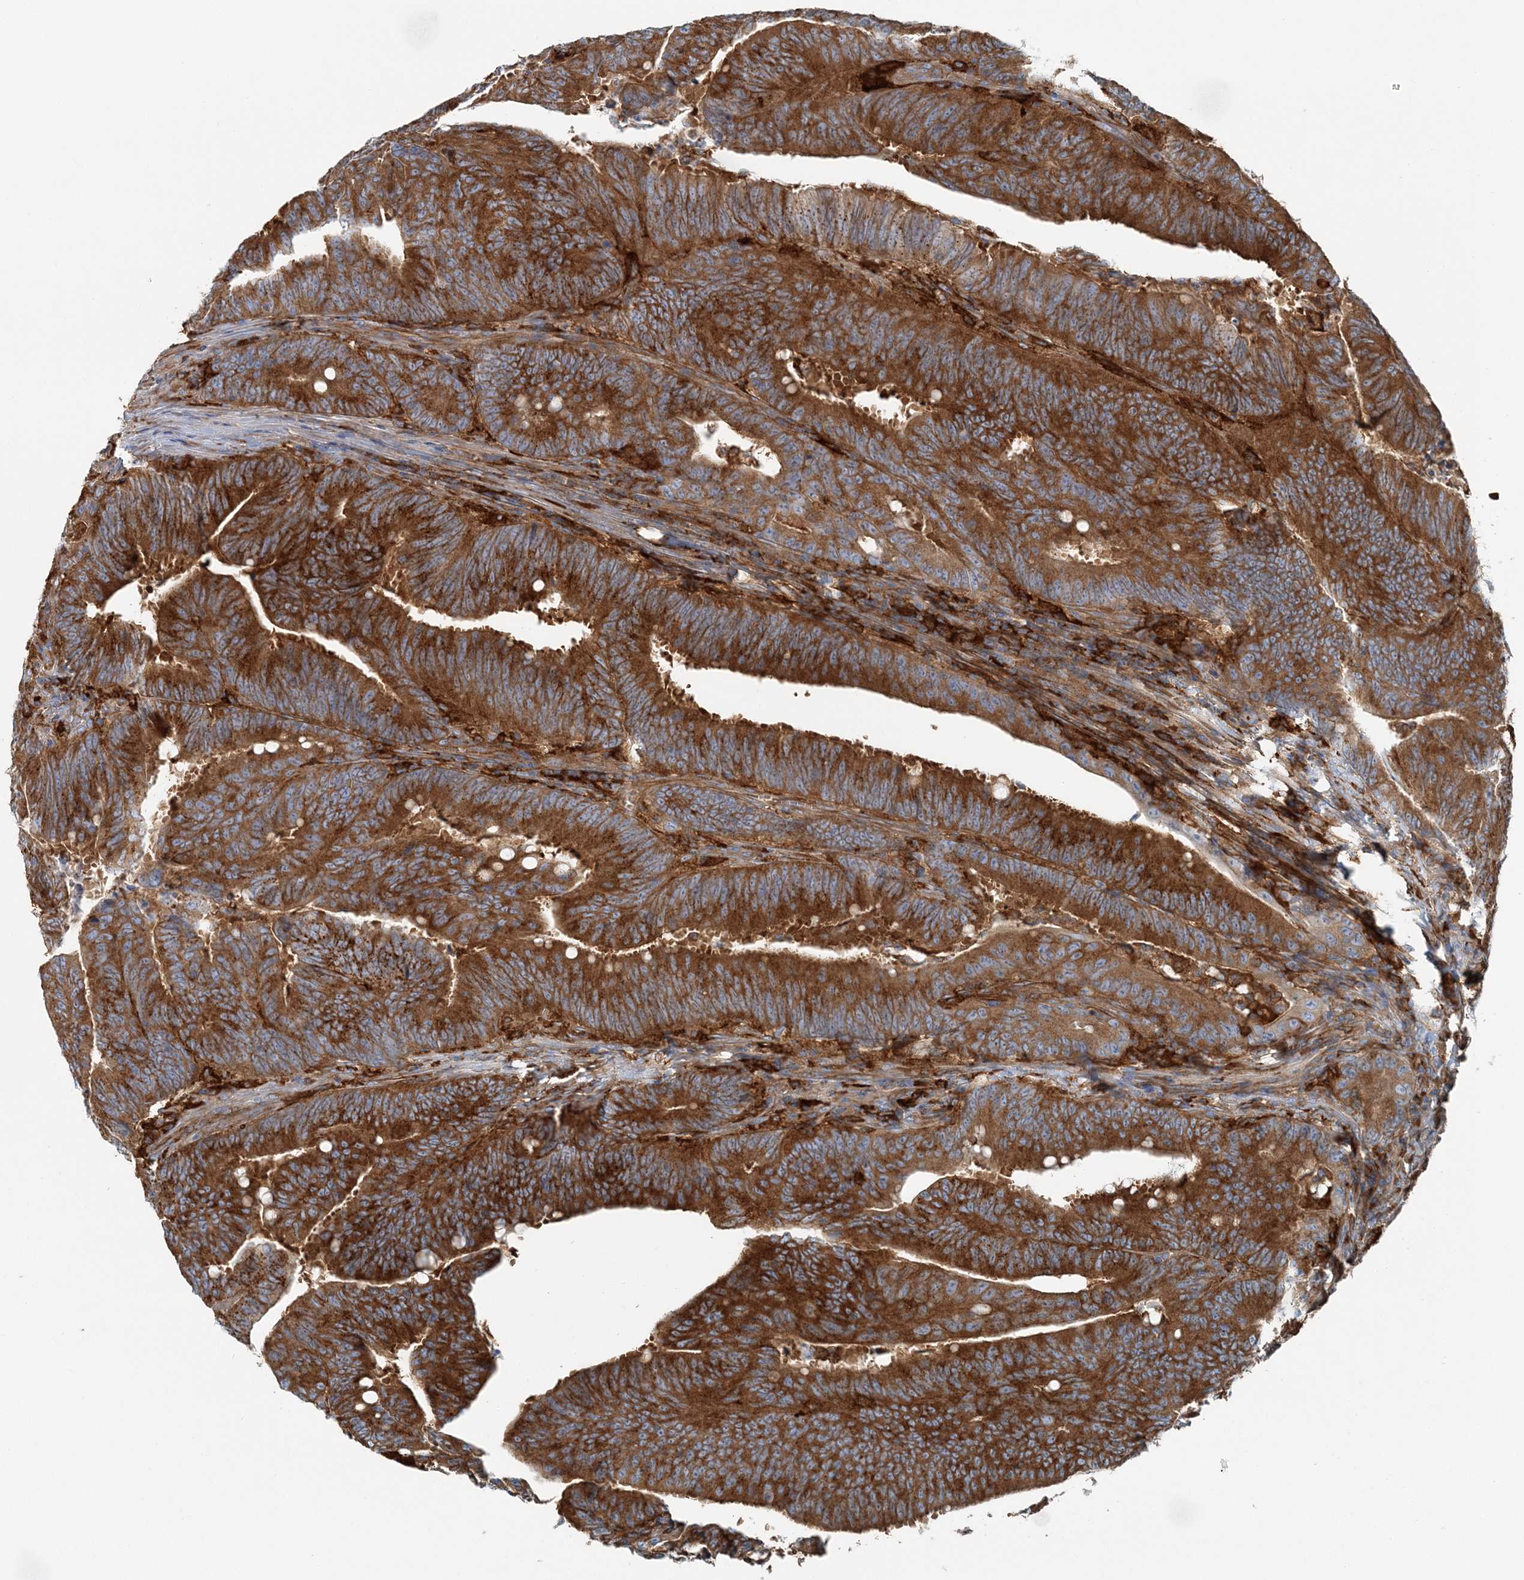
{"staining": {"intensity": "strong", "quantity": ">75%", "location": "cytoplasmic/membranous"}, "tissue": "colorectal cancer", "cell_type": "Tumor cells", "image_type": "cancer", "snomed": [{"axis": "morphology", "description": "Adenocarcinoma, NOS"}, {"axis": "topography", "description": "Colon"}], "caption": "Tumor cells display high levels of strong cytoplasmic/membranous expression in approximately >75% of cells in adenocarcinoma (colorectal). (Brightfield microscopy of DAB IHC at high magnification).", "gene": "SNX2", "patient": {"sex": "male", "age": 45}}